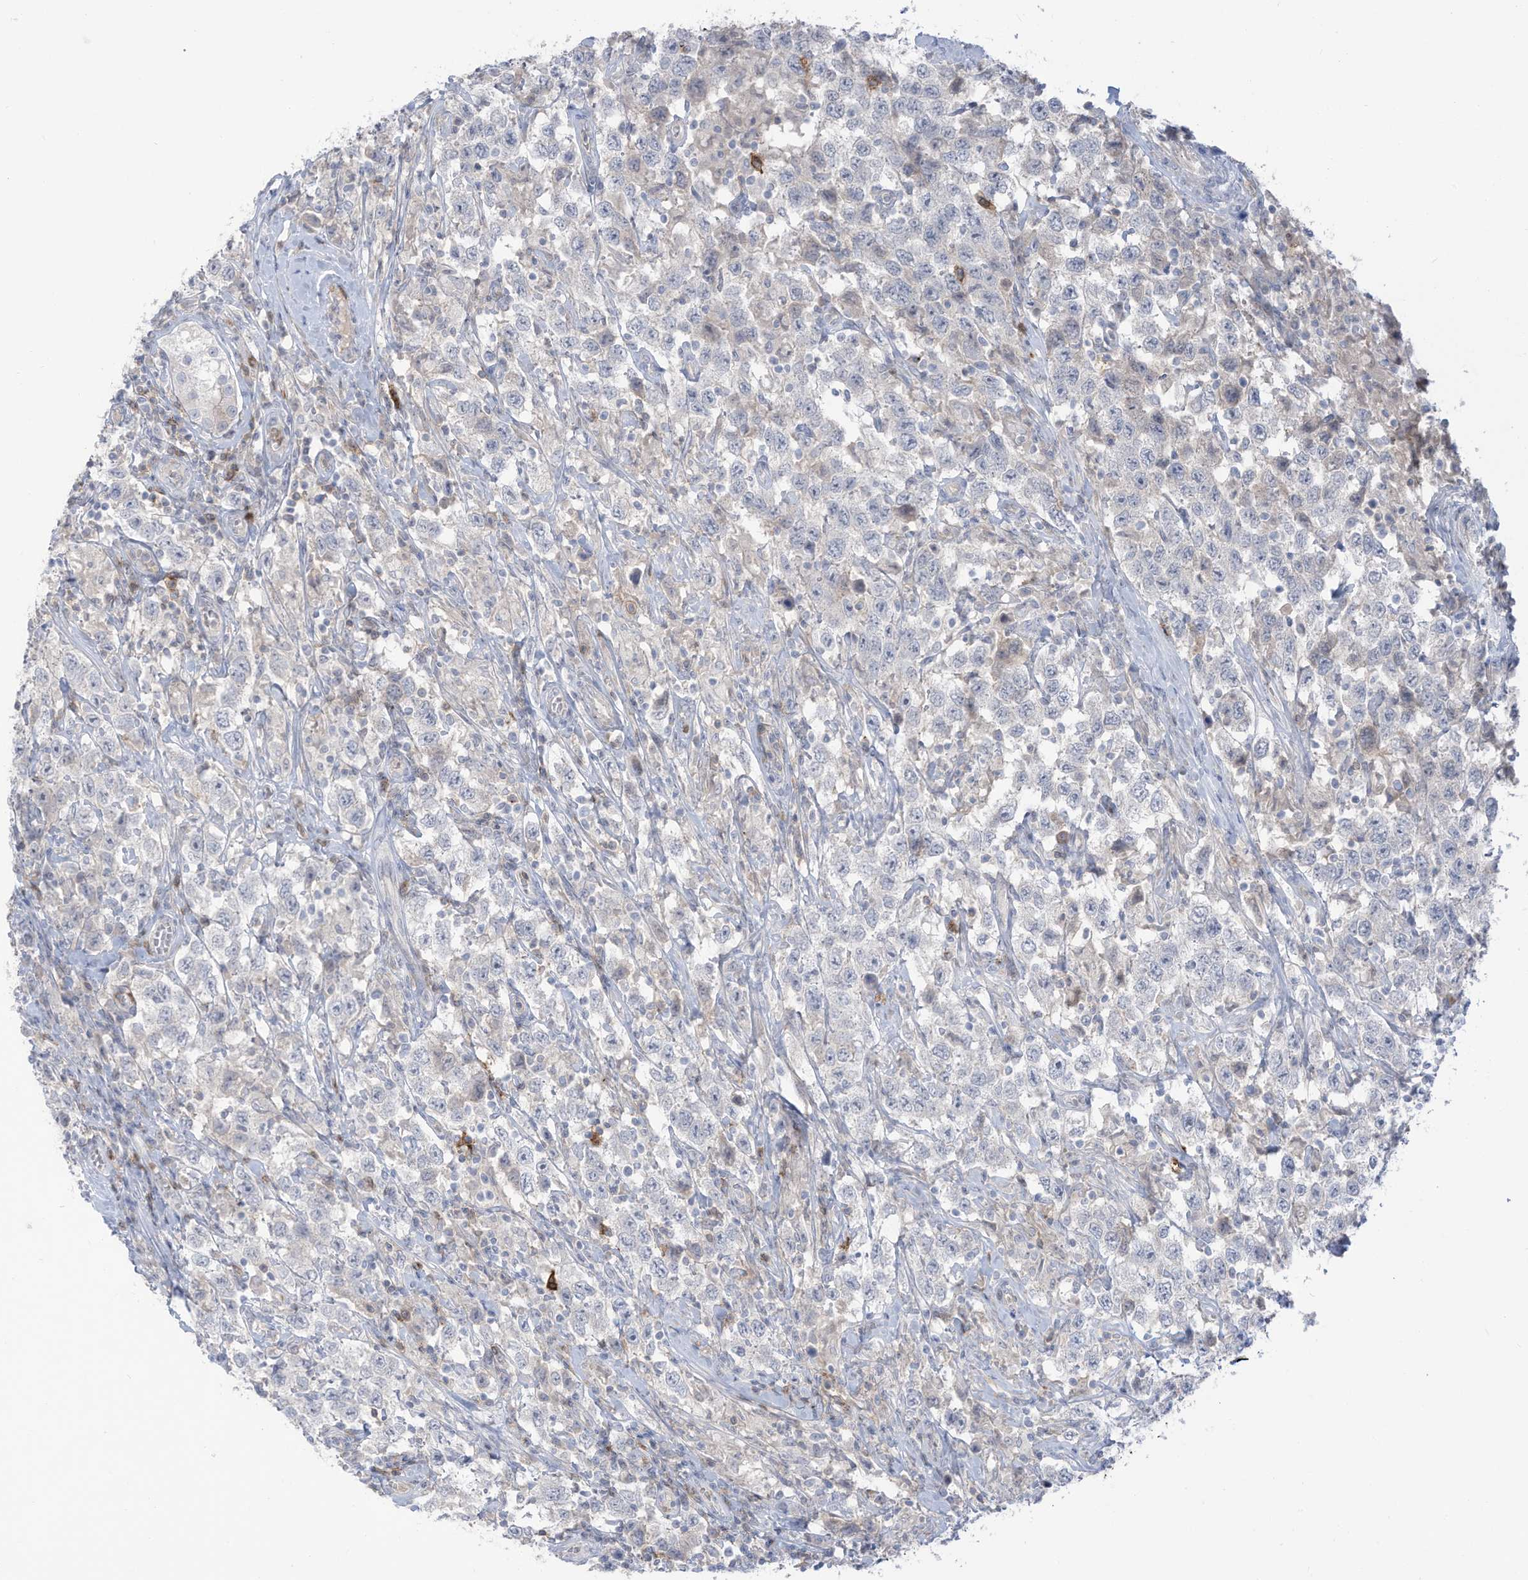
{"staining": {"intensity": "negative", "quantity": "none", "location": "none"}, "tissue": "testis cancer", "cell_type": "Tumor cells", "image_type": "cancer", "snomed": [{"axis": "morphology", "description": "Seminoma, NOS"}, {"axis": "topography", "description": "Testis"}], "caption": "DAB immunohistochemical staining of human seminoma (testis) exhibits no significant expression in tumor cells.", "gene": "NOTO", "patient": {"sex": "male", "age": 41}}